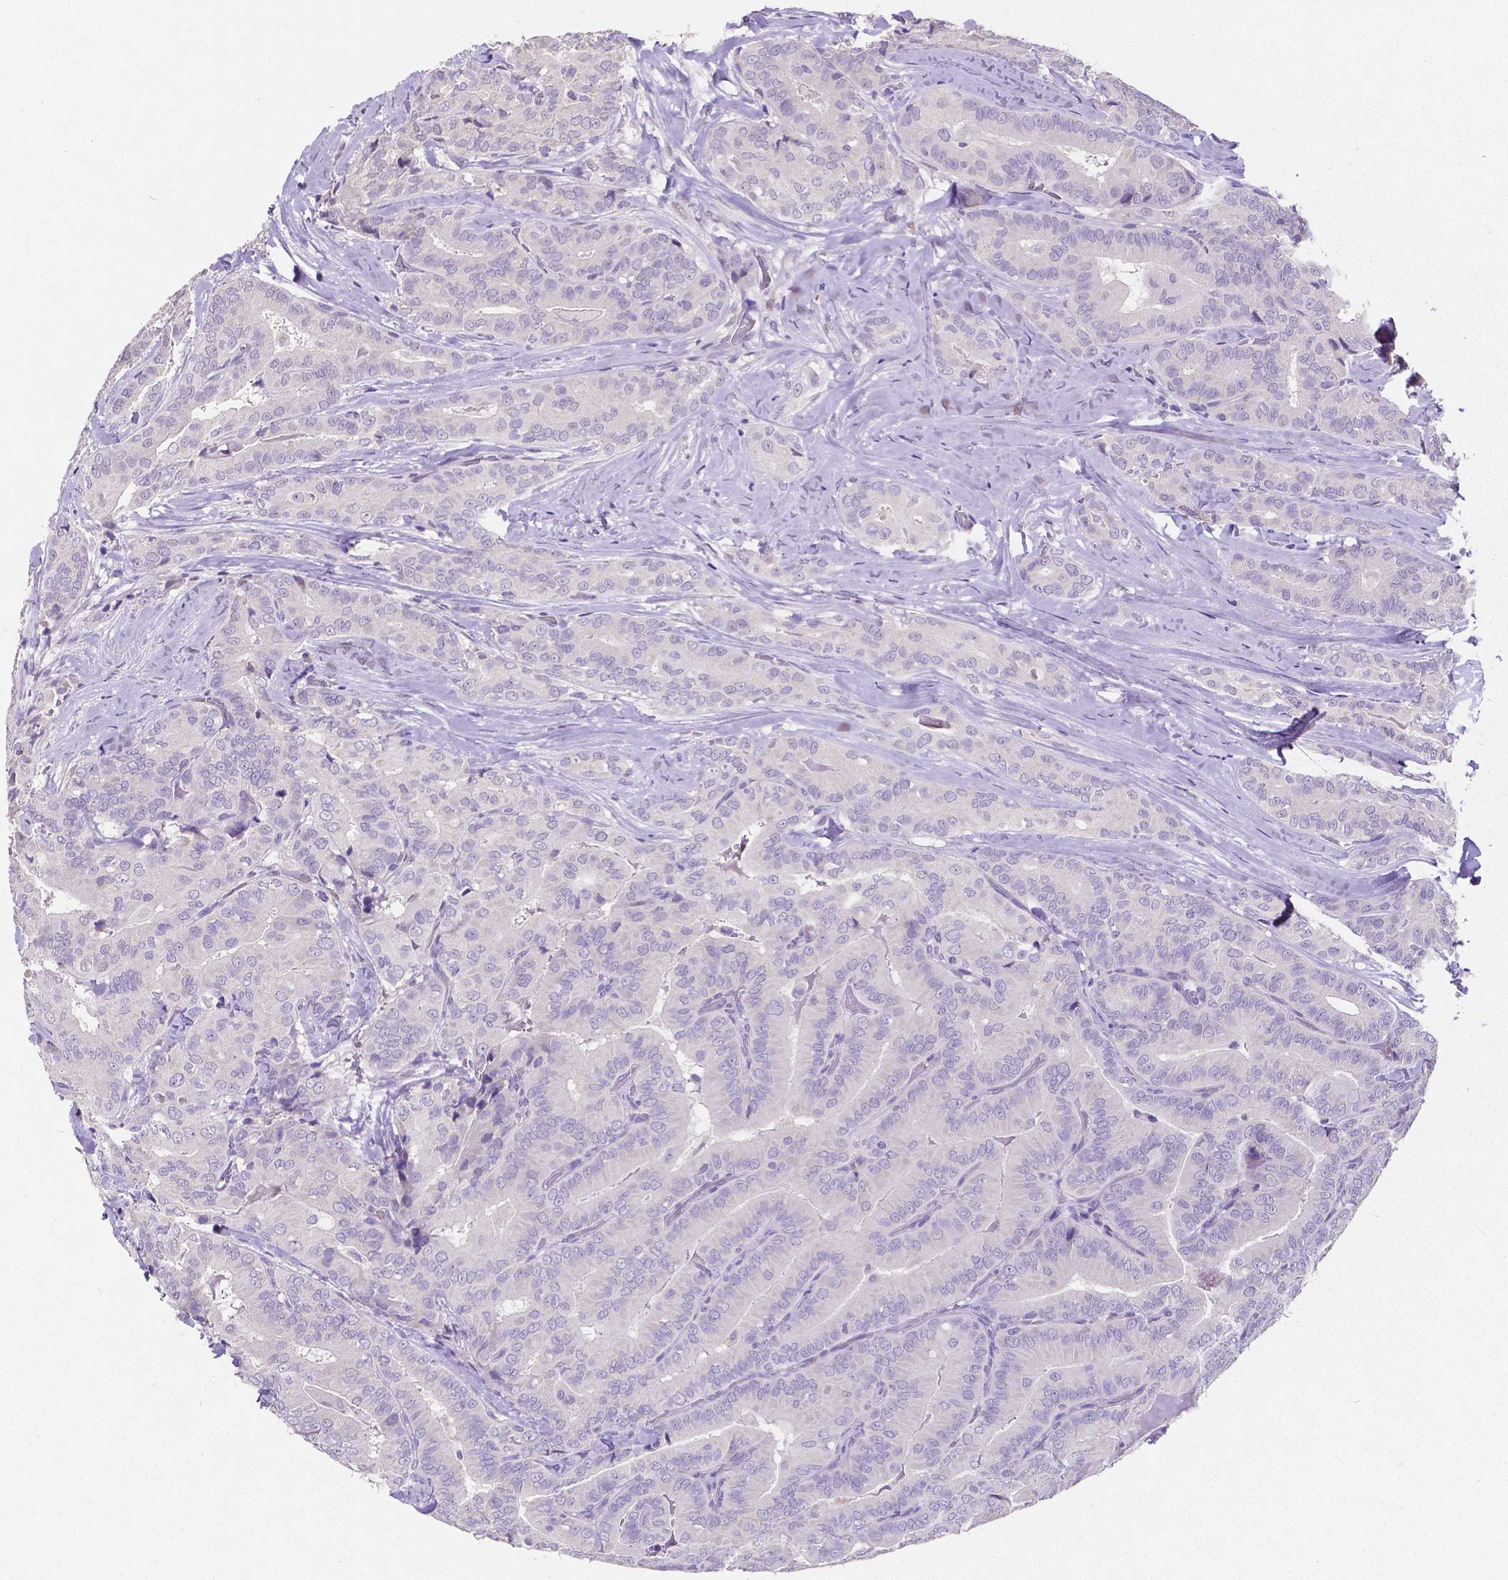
{"staining": {"intensity": "negative", "quantity": "none", "location": "none"}, "tissue": "thyroid cancer", "cell_type": "Tumor cells", "image_type": "cancer", "snomed": [{"axis": "morphology", "description": "Papillary adenocarcinoma, NOS"}, {"axis": "topography", "description": "Thyroid gland"}], "caption": "IHC of human thyroid papillary adenocarcinoma exhibits no expression in tumor cells.", "gene": "SATB2", "patient": {"sex": "male", "age": 61}}